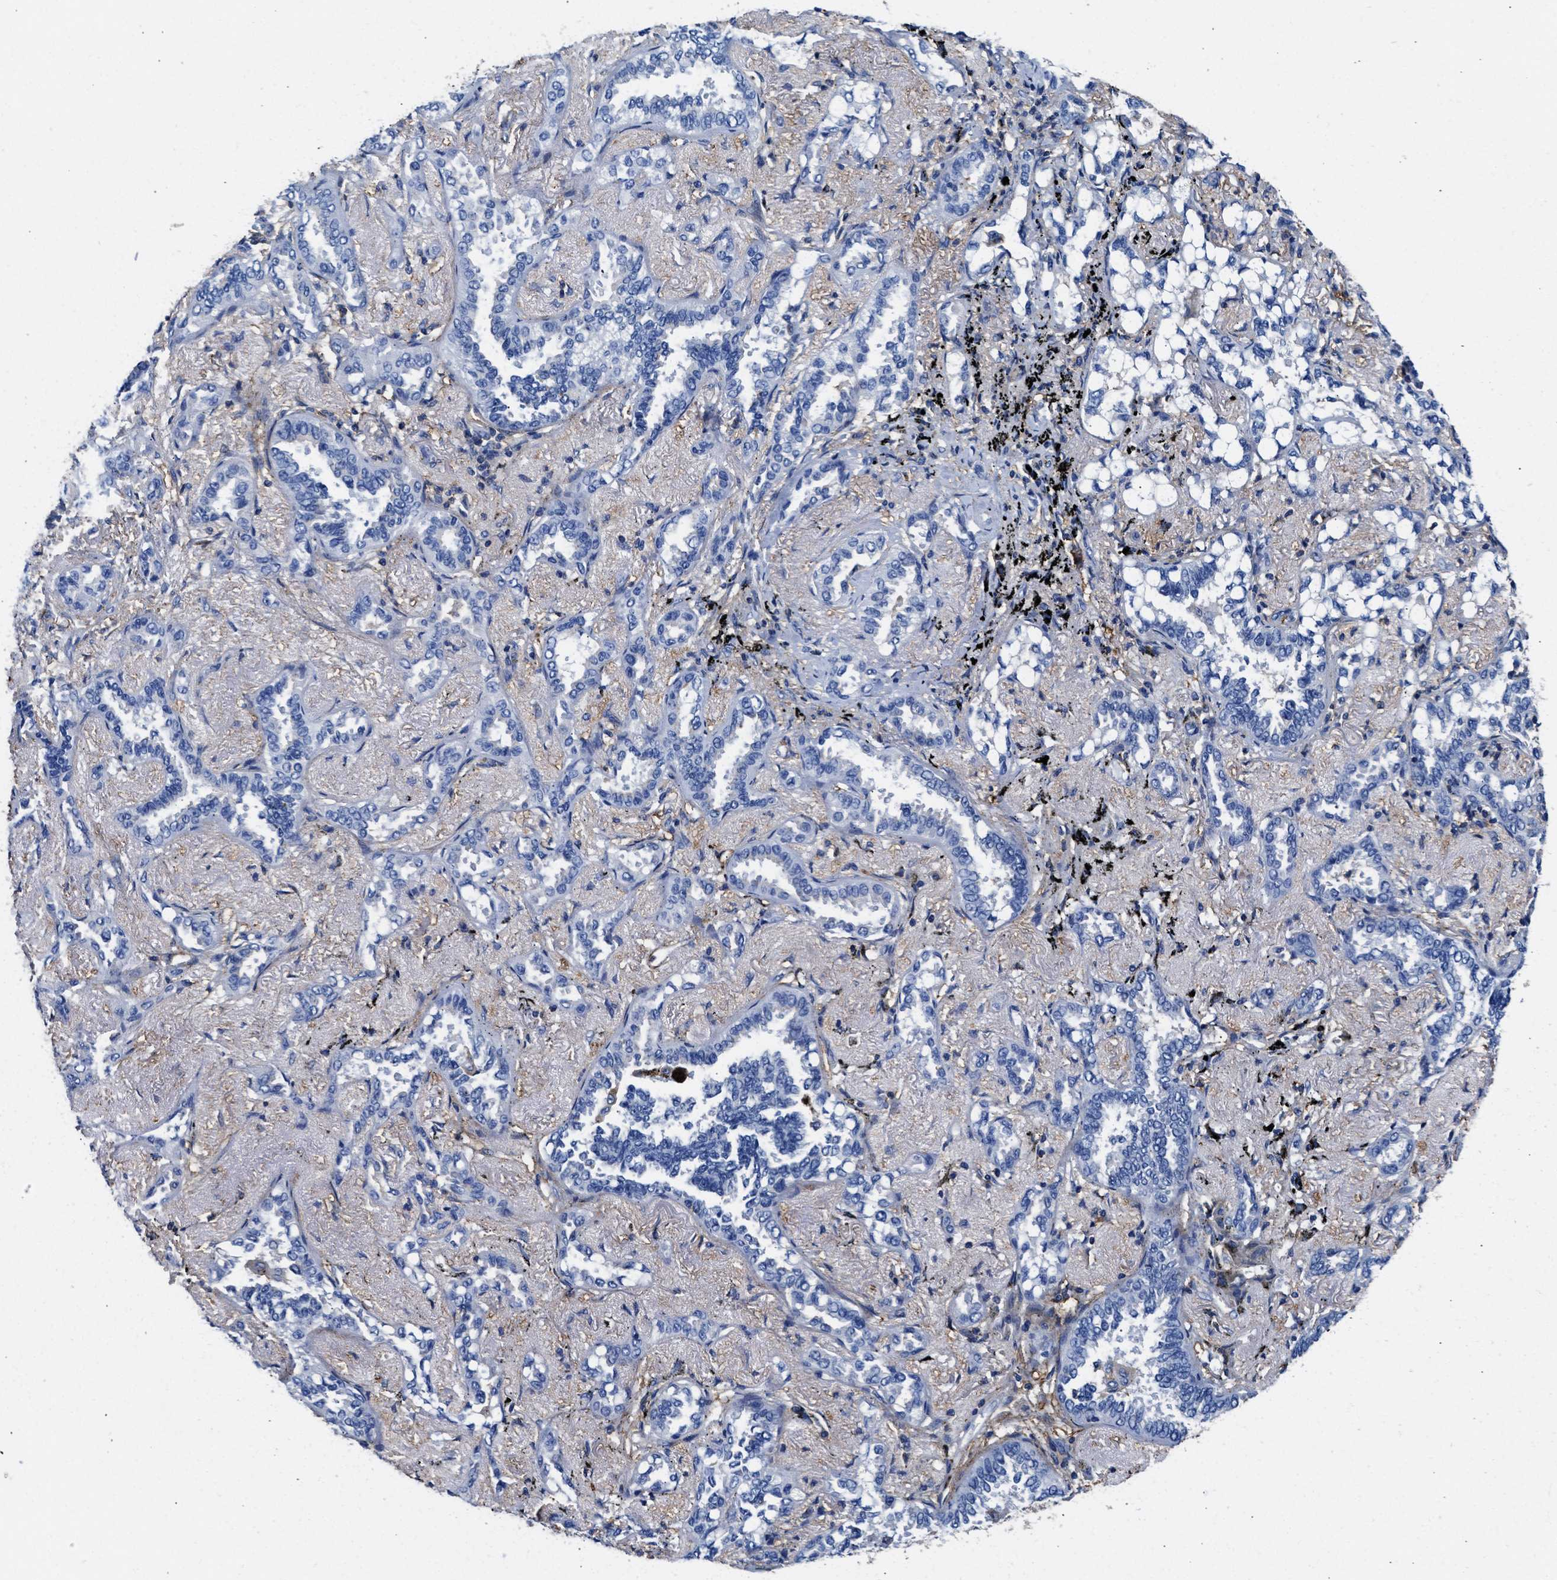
{"staining": {"intensity": "negative", "quantity": "none", "location": "none"}, "tissue": "lung cancer", "cell_type": "Tumor cells", "image_type": "cancer", "snomed": [{"axis": "morphology", "description": "Adenocarcinoma, NOS"}, {"axis": "topography", "description": "Lung"}], "caption": "DAB immunohistochemical staining of human lung cancer shows no significant positivity in tumor cells. (DAB (3,3'-diaminobenzidine) immunohistochemistry (IHC), high magnification).", "gene": "KCNQ4", "patient": {"sex": "male", "age": 59}}